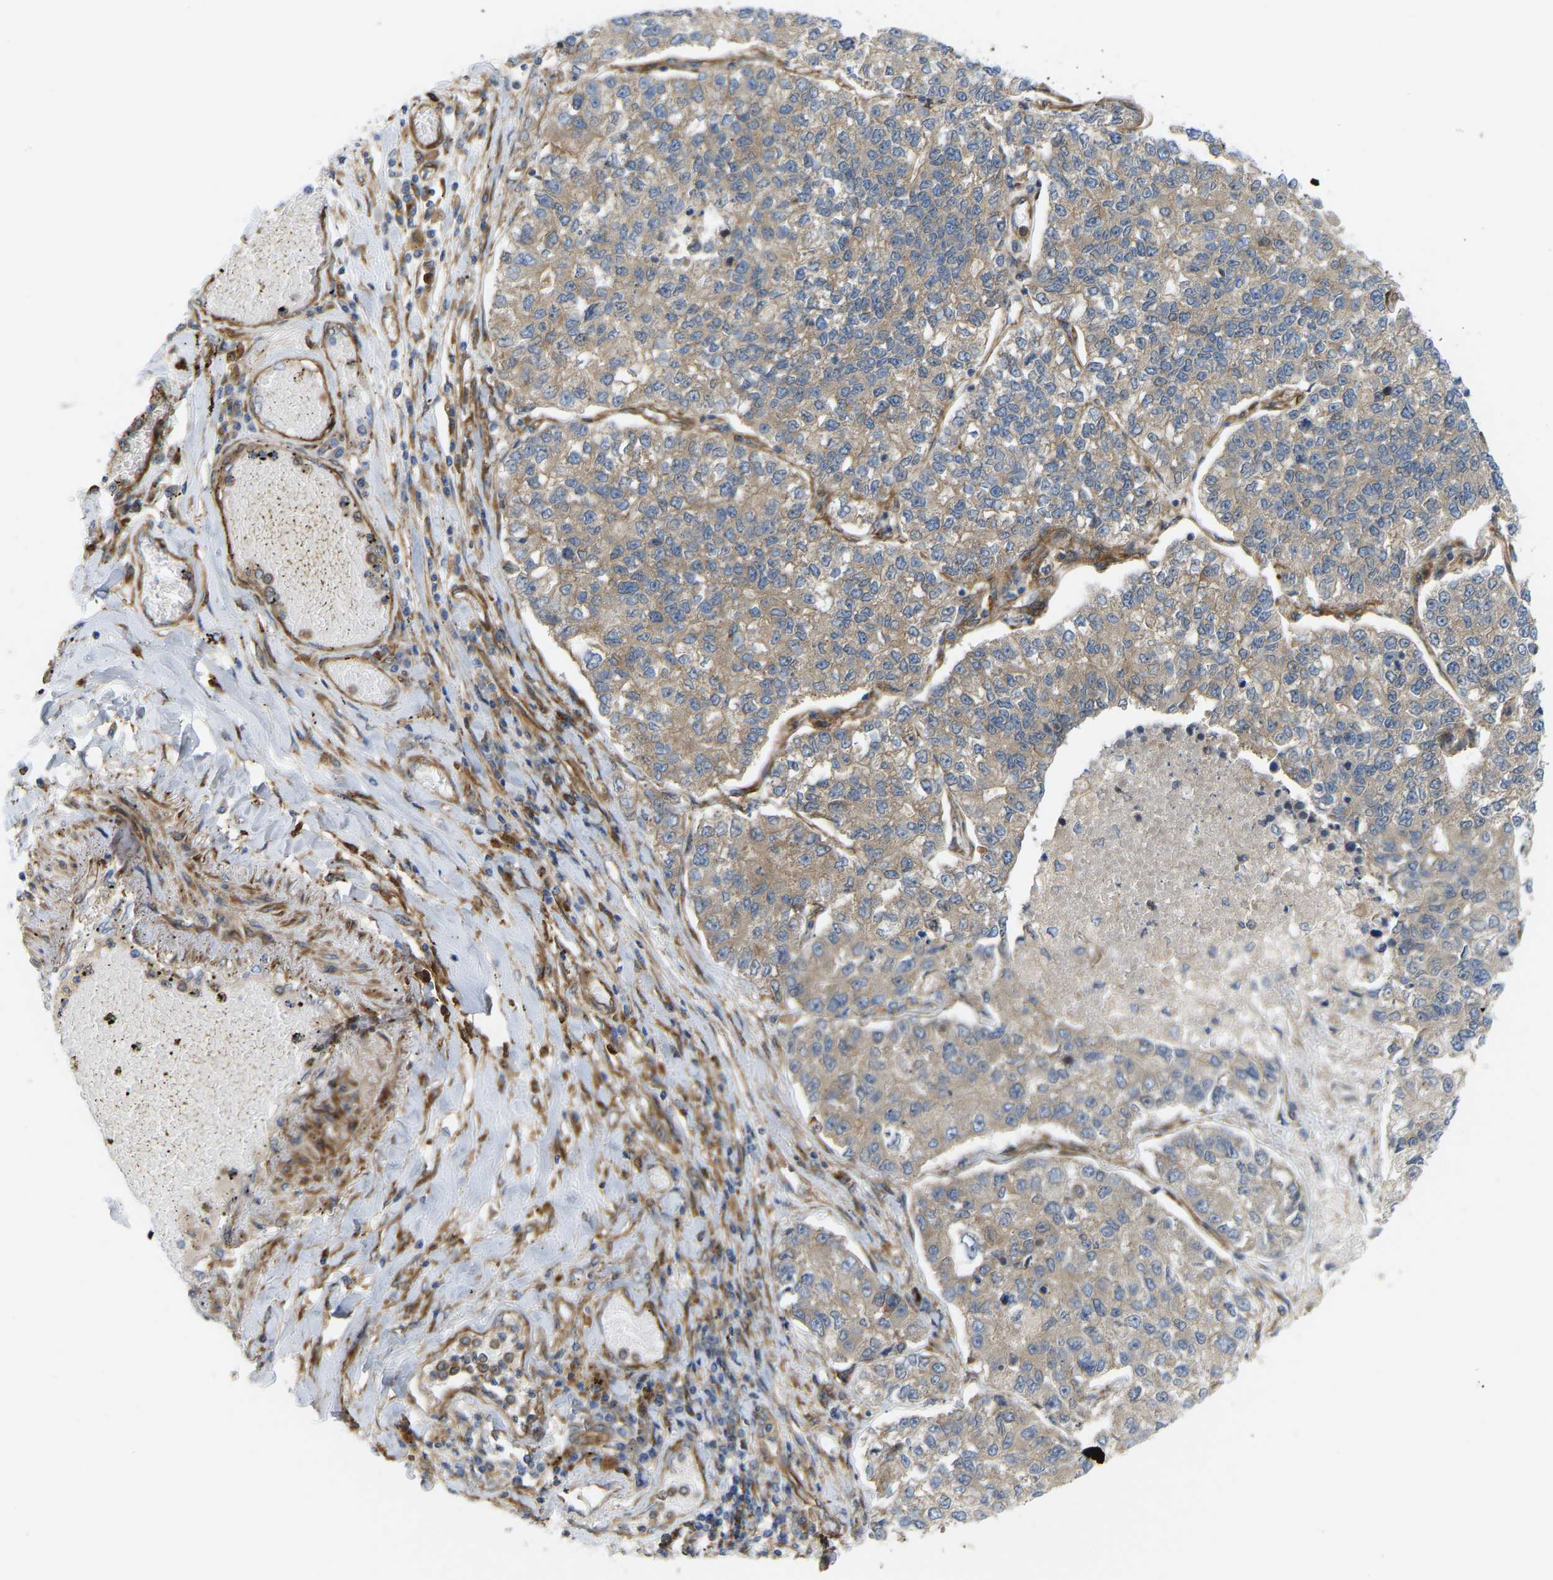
{"staining": {"intensity": "weak", "quantity": ">75%", "location": "cytoplasmic/membranous"}, "tissue": "lung cancer", "cell_type": "Tumor cells", "image_type": "cancer", "snomed": [{"axis": "morphology", "description": "Adenocarcinoma, NOS"}, {"axis": "topography", "description": "Lung"}], "caption": "This is an image of immunohistochemistry (IHC) staining of lung cancer (adenocarcinoma), which shows weak expression in the cytoplasmic/membranous of tumor cells.", "gene": "PICALM", "patient": {"sex": "male", "age": 49}}